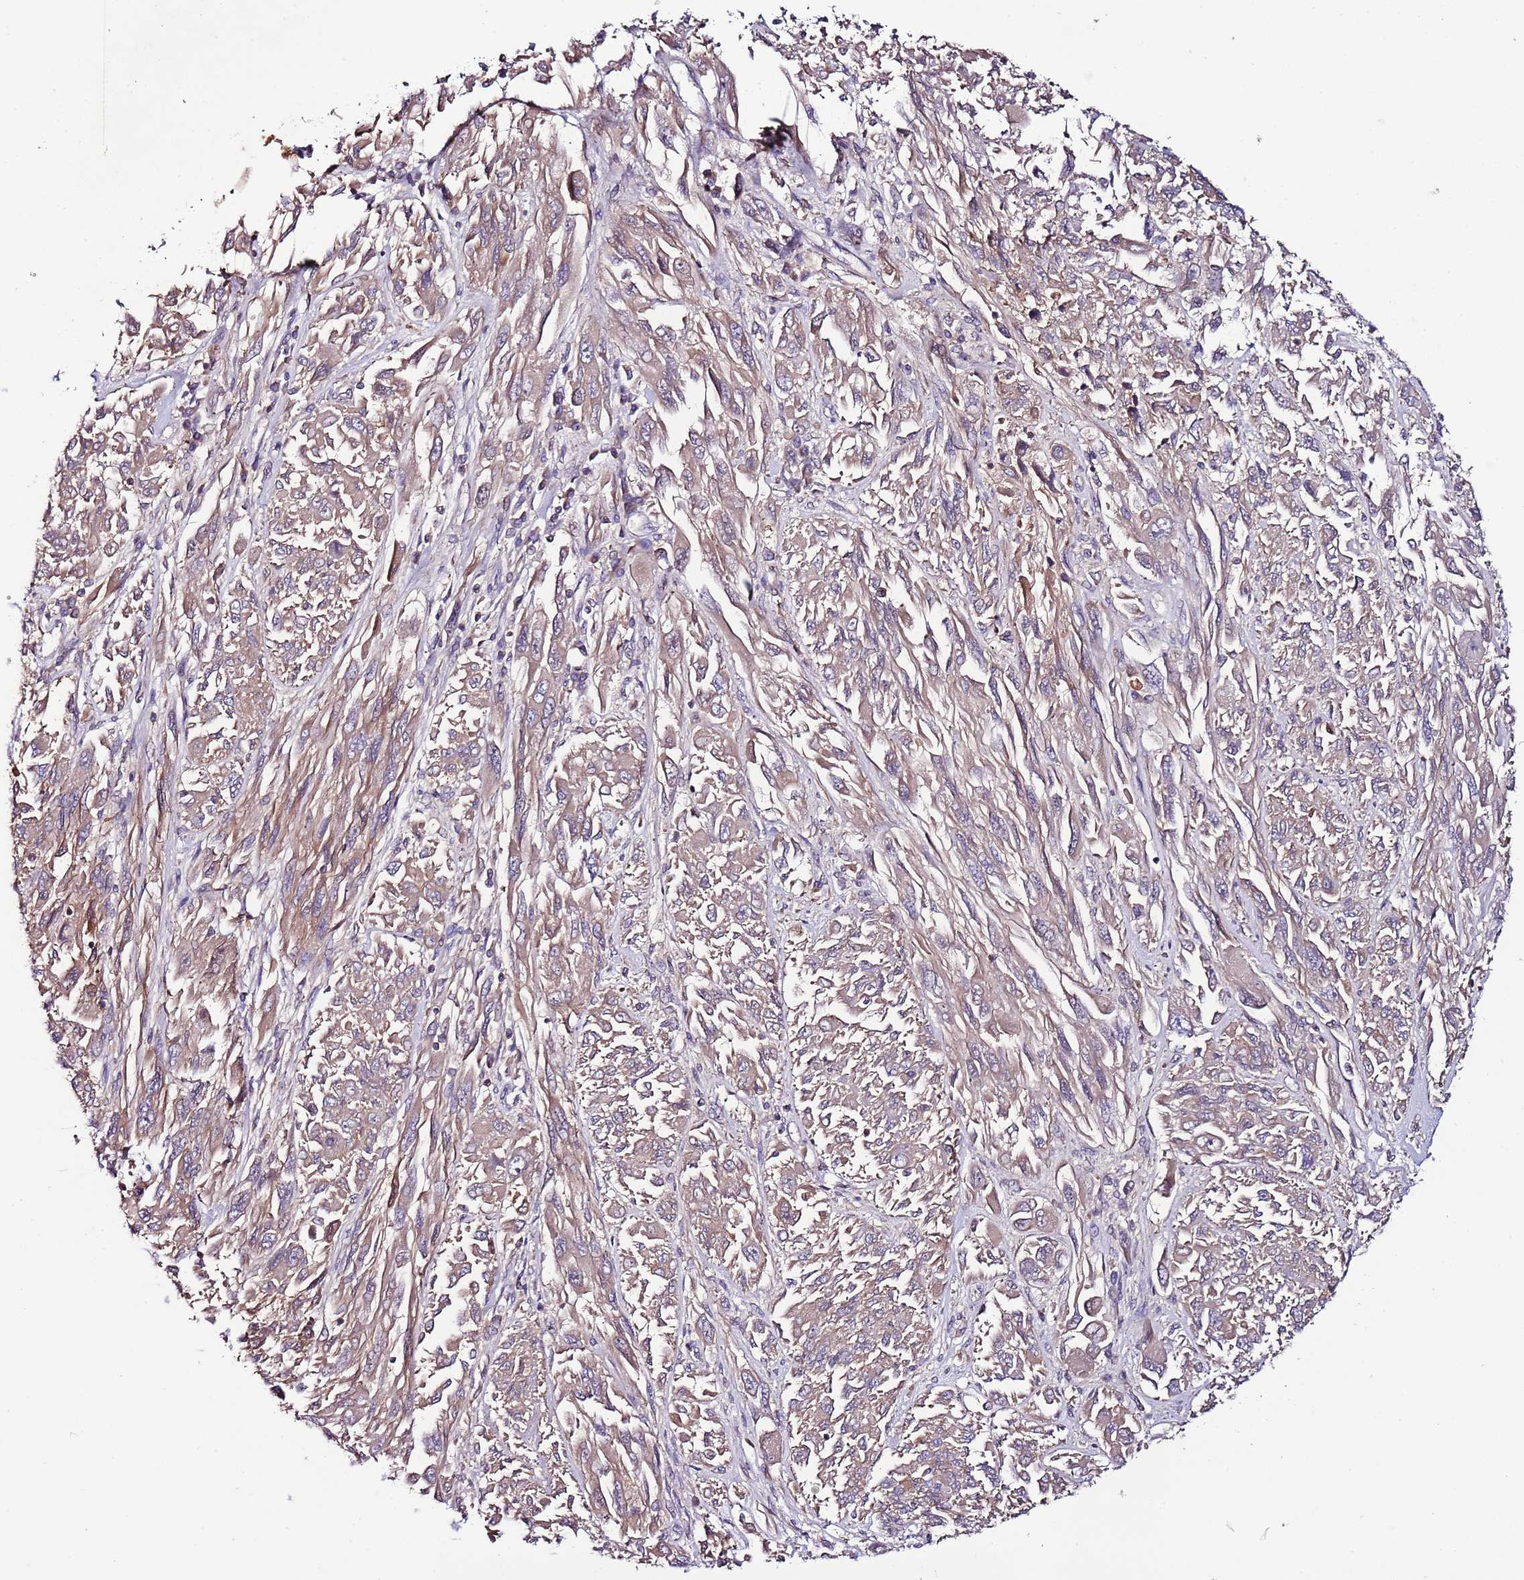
{"staining": {"intensity": "weak", "quantity": ">75%", "location": "cytoplasmic/membranous"}, "tissue": "melanoma", "cell_type": "Tumor cells", "image_type": "cancer", "snomed": [{"axis": "morphology", "description": "Malignant melanoma, NOS"}, {"axis": "topography", "description": "Skin"}], "caption": "Malignant melanoma tissue shows weak cytoplasmic/membranous staining in about >75% of tumor cells", "gene": "IGIP", "patient": {"sex": "female", "age": 91}}